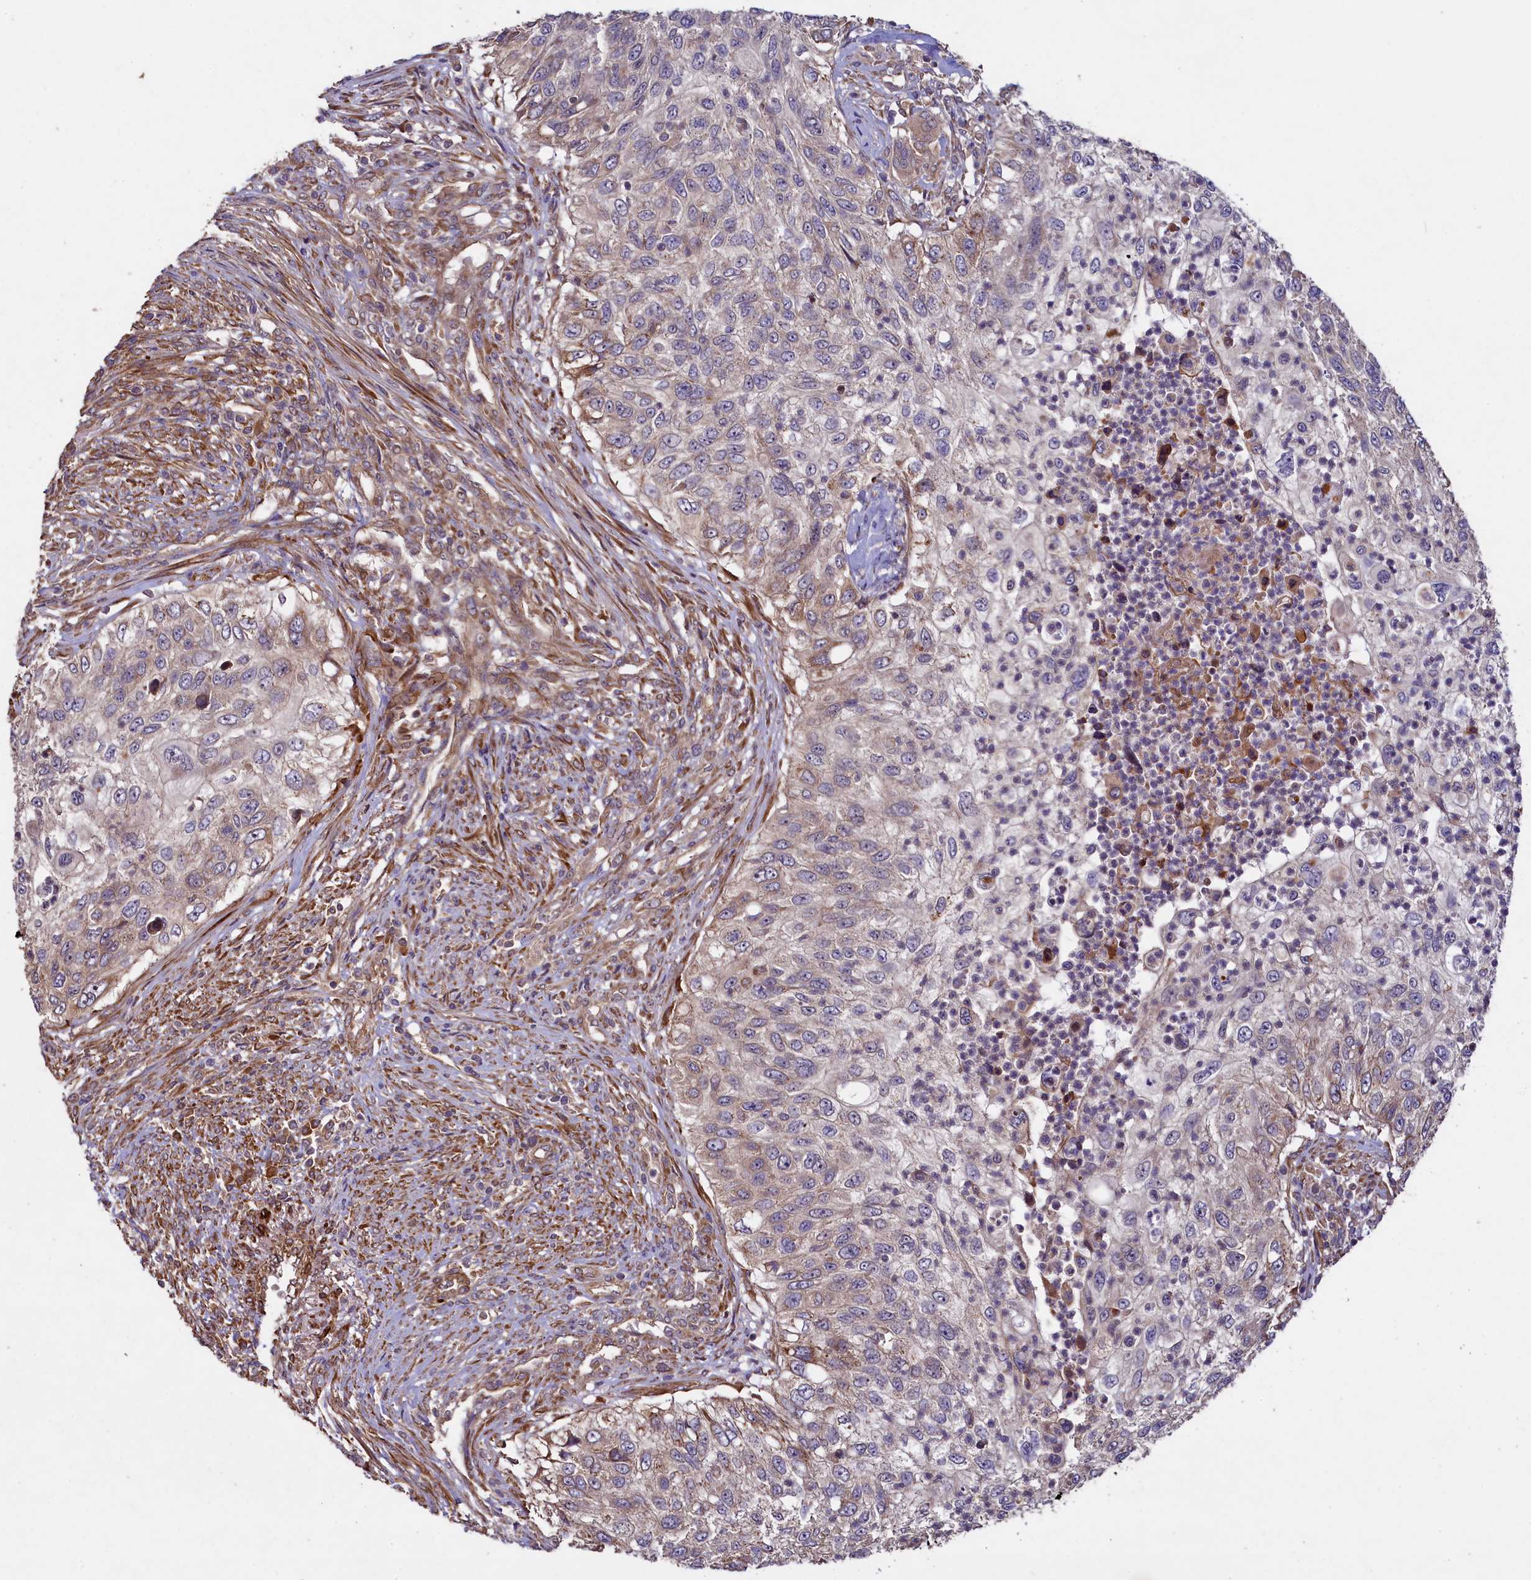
{"staining": {"intensity": "negative", "quantity": "none", "location": "none"}, "tissue": "urothelial cancer", "cell_type": "Tumor cells", "image_type": "cancer", "snomed": [{"axis": "morphology", "description": "Urothelial carcinoma, High grade"}, {"axis": "topography", "description": "Urinary bladder"}], "caption": "A high-resolution micrograph shows IHC staining of urothelial carcinoma (high-grade), which exhibits no significant expression in tumor cells.", "gene": "CCDC102A", "patient": {"sex": "female", "age": 60}}